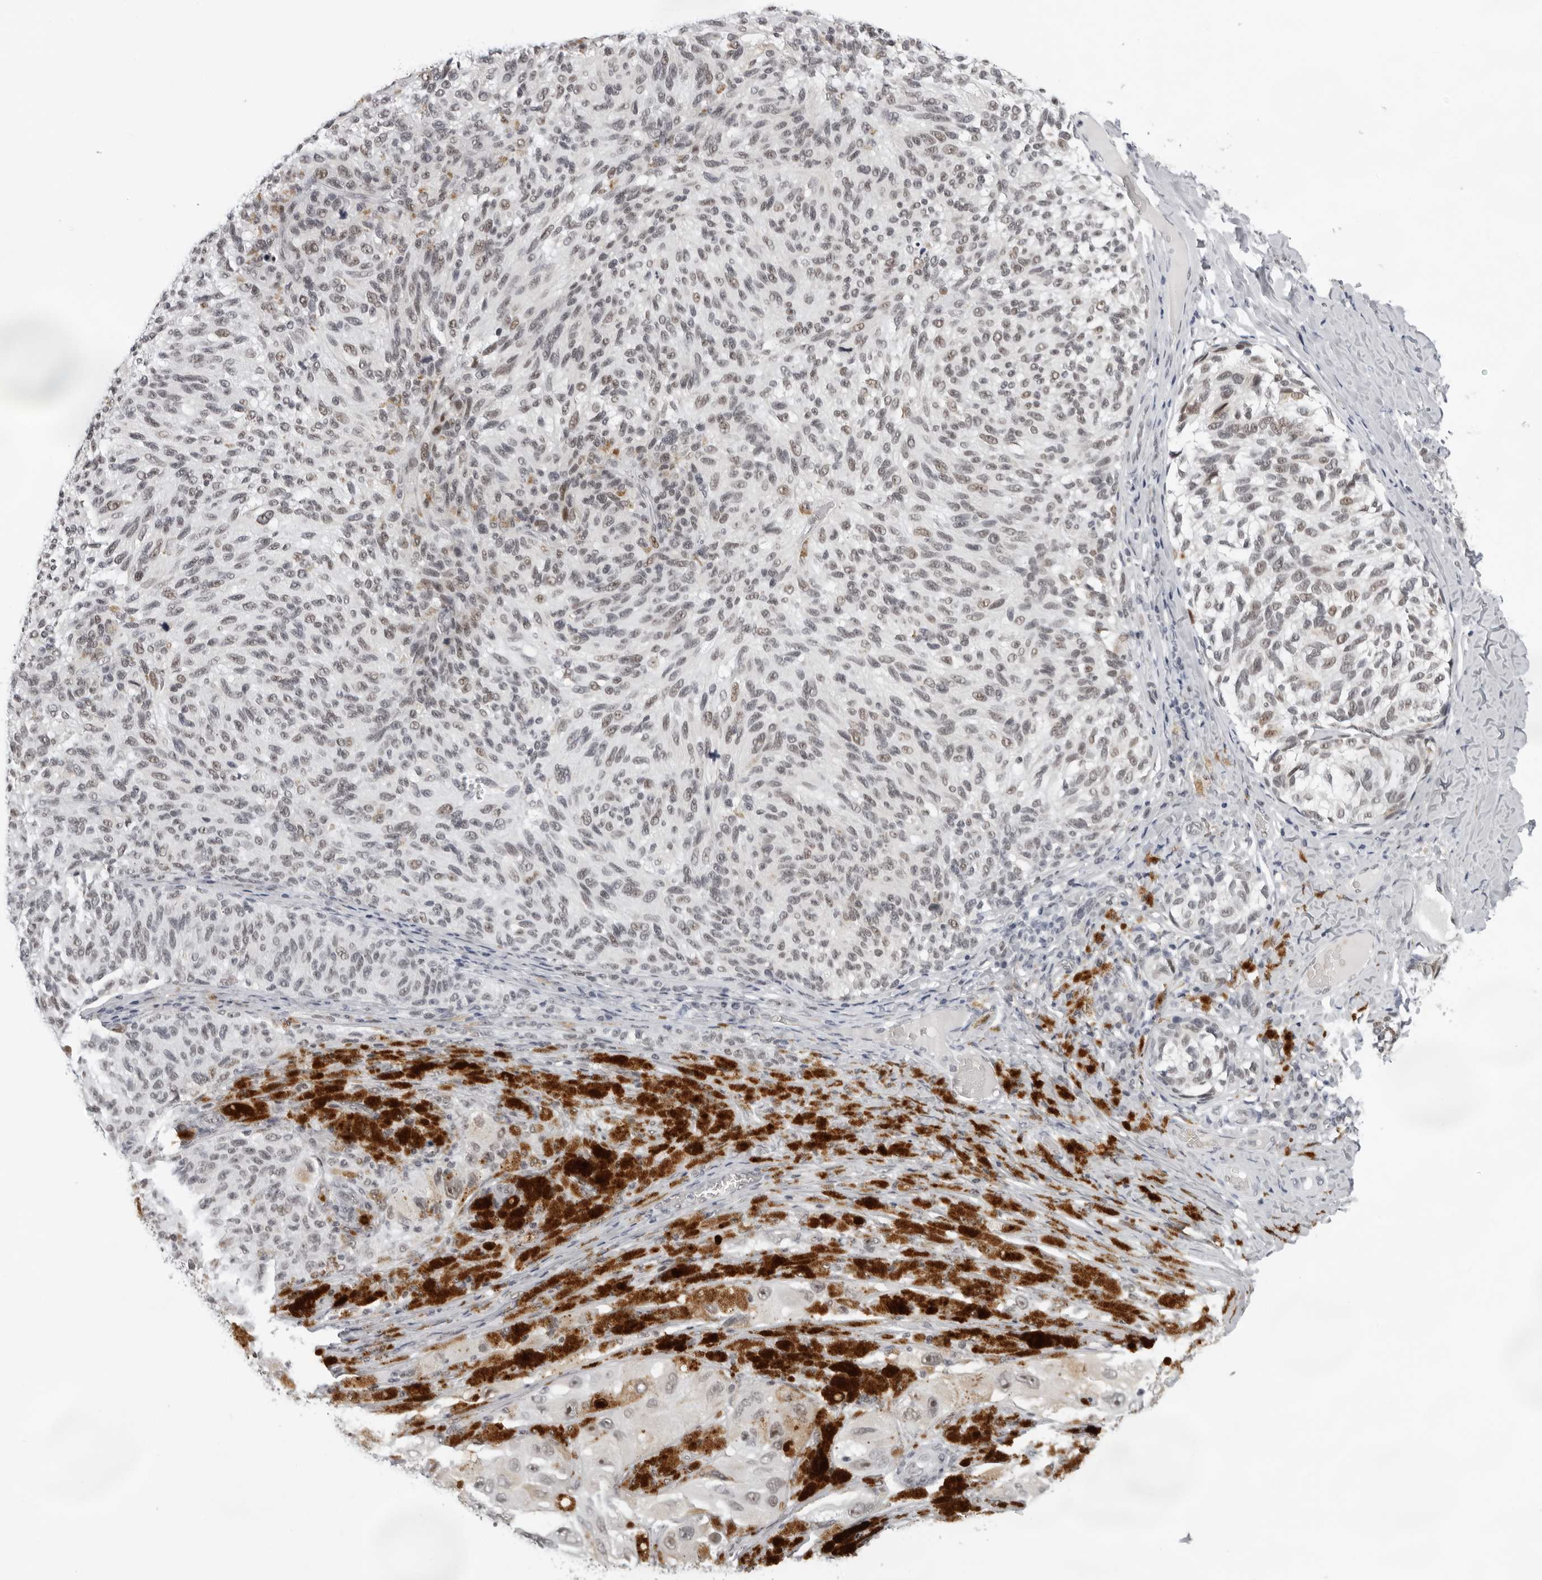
{"staining": {"intensity": "weak", "quantity": "25%-75%", "location": "nuclear"}, "tissue": "melanoma", "cell_type": "Tumor cells", "image_type": "cancer", "snomed": [{"axis": "morphology", "description": "Malignant melanoma, NOS"}, {"axis": "topography", "description": "Skin"}], "caption": "IHC staining of melanoma, which displays low levels of weak nuclear expression in about 25%-75% of tumor cells indicating weak nuclear protein expression. The staining was performed using DAB (brown) for protein detection and nuclei were counterstained in hematoxylin (blue).", "gene": "USP1", "patient": {"sex": "female", "age": 73}}